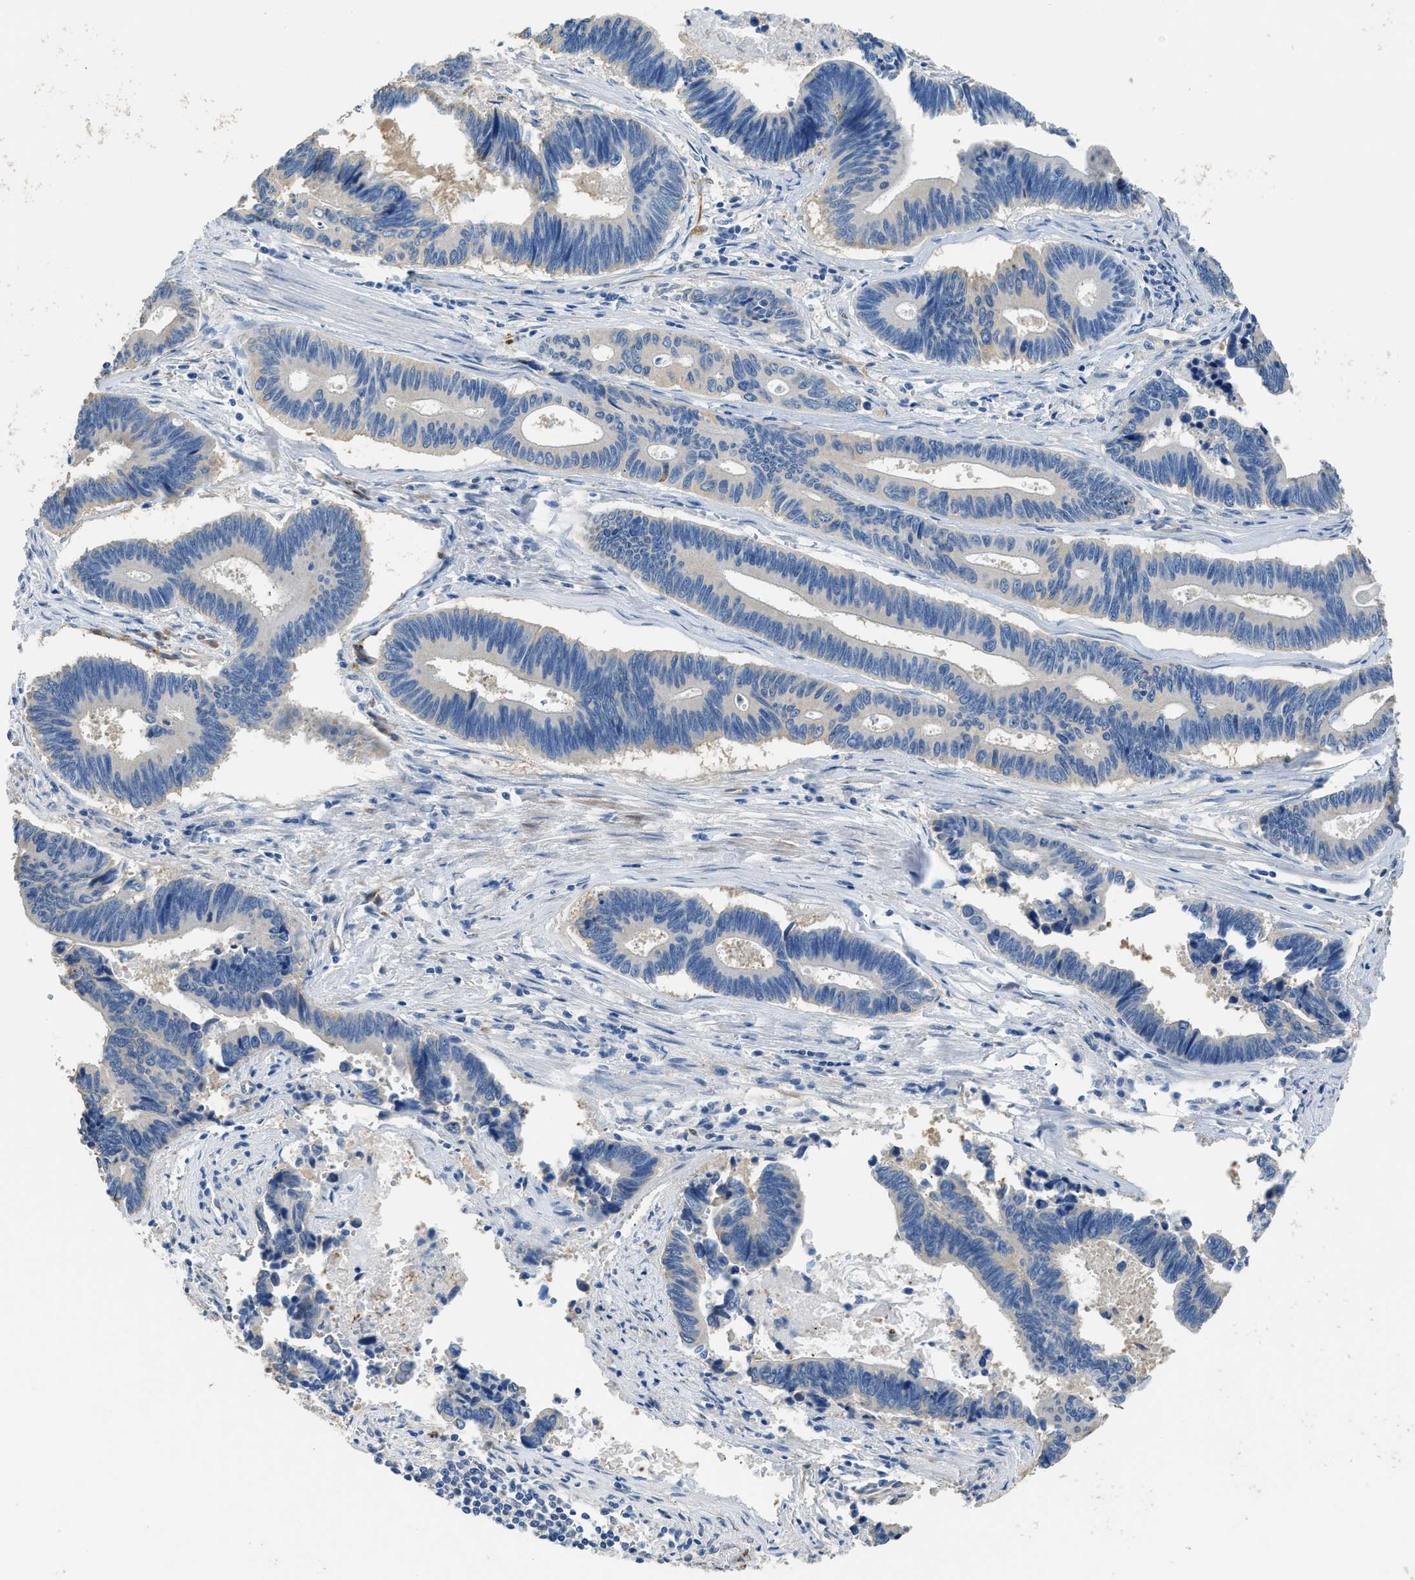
{"staining": {"intensity": "negative", "quantity": "none", "location": "none"}, "tissue": "pancreatic cancer", "cell_type": "Tumor cells", "image_type": "cancer", "snomed": [{"axis": "morphology", "description": "Adenocarcinoma, NOS"}, {"axis": "topography", "description": "Pancreas"}], "caption": "This micrograph is of pancreatic adenocarcinoma stained with IHC to label a protein in brown with the nuclei are counter-stained blue. There is no staining in tumor cells.", "gene": "ZSWIM5", "patient": {"sex": "female", "age": 70}}